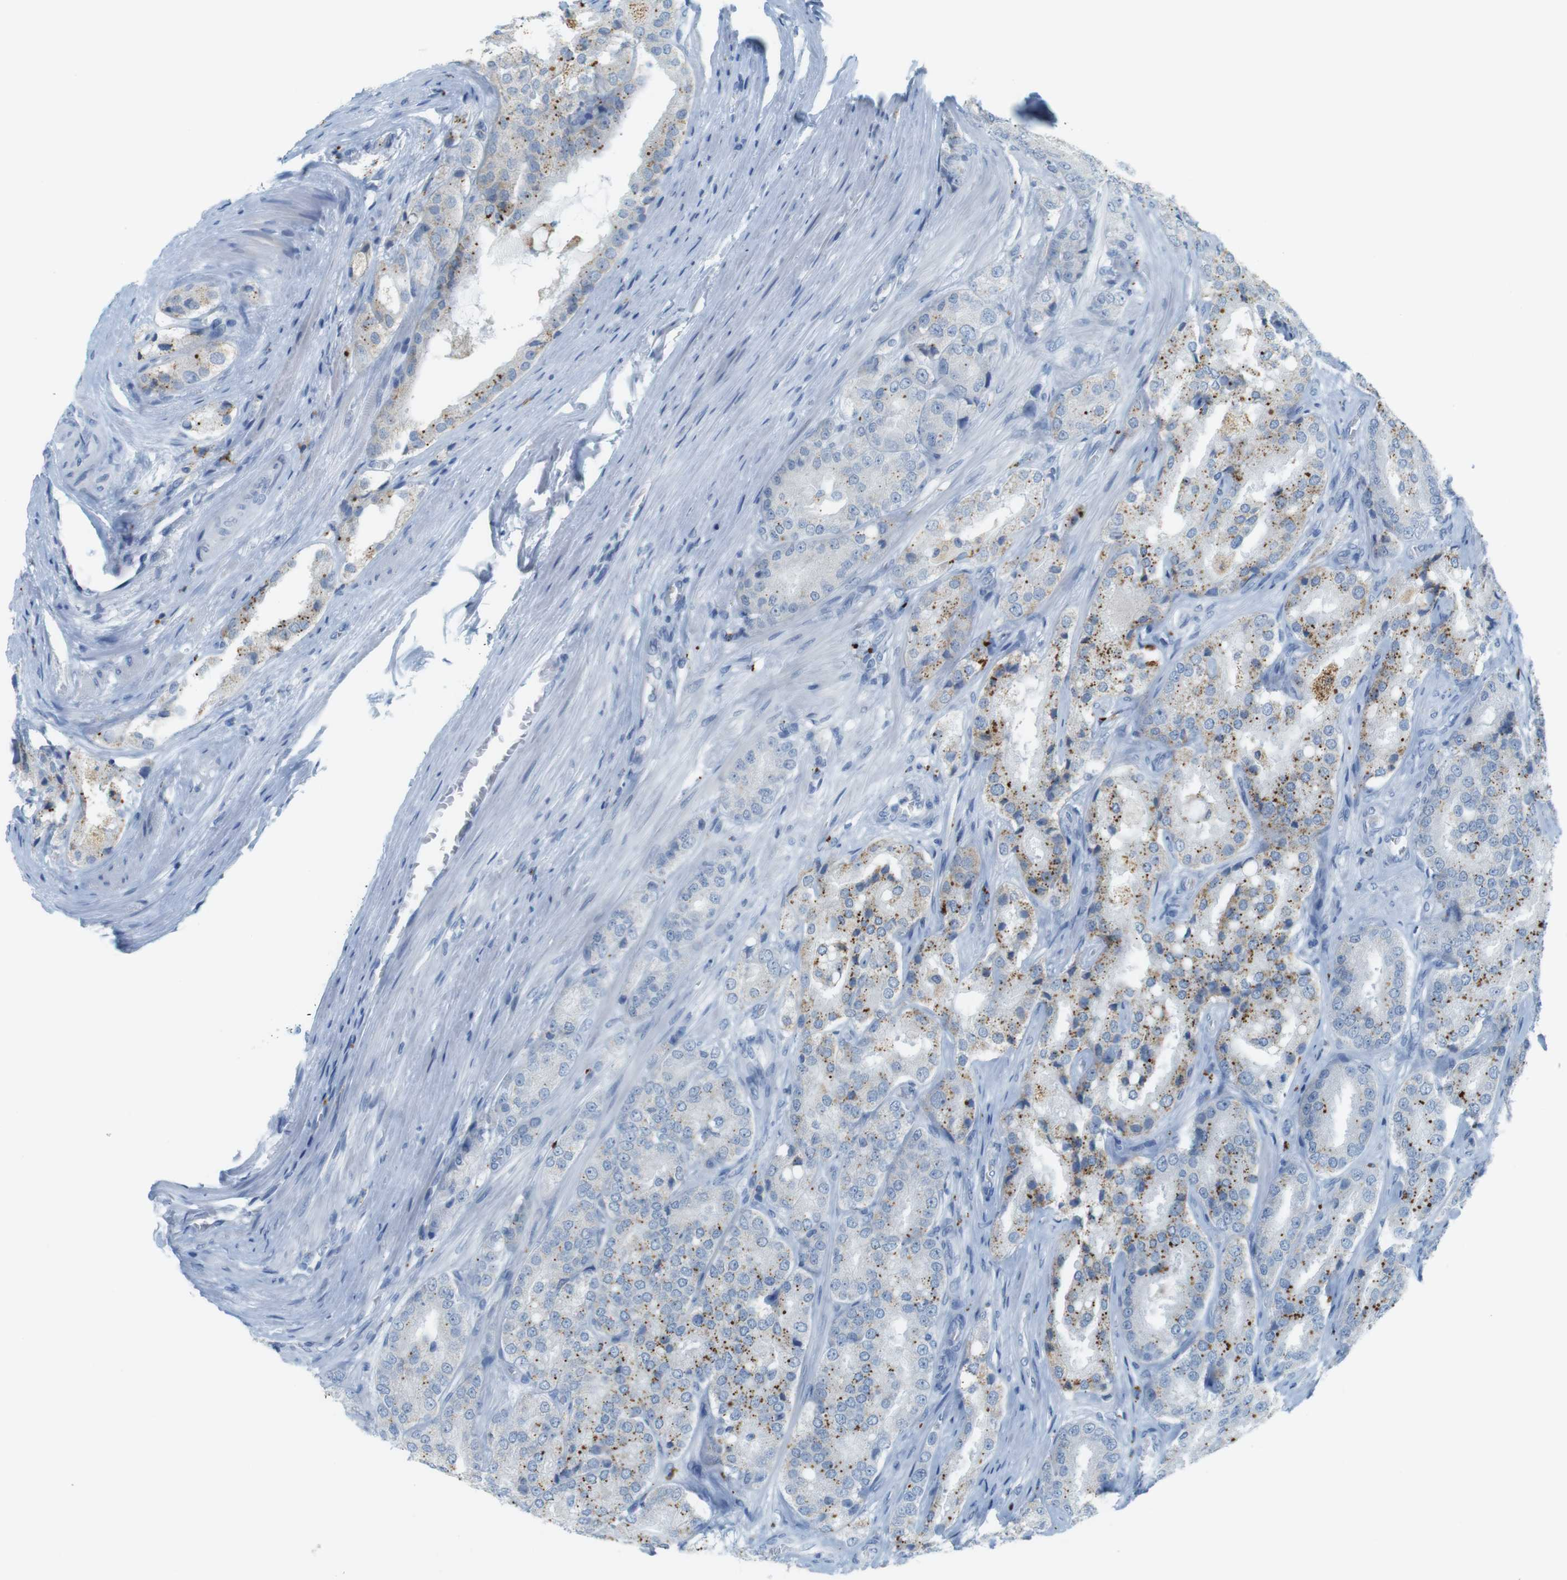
{"staining": {"intensity": "moderate", "quantity": ">75%", "location": "cytoplasmic/membranous"}, "tissue": "prostate cancer", "cell_type": "Tumor cells", "image_type": "cancer", "snomed": [{"axis": "morphology", "description": "Adenocarcinoma, High grade"}, {"axis": "topography", "description": "Prostate"}], "caption": "Prostate cancer was stained to show a protein in brown. There is medium levels of moderate cytoplasmic/membranous positivity in approximately >75% of tumor cells.", "gene": "YIPF1", "patient": {"sex": "male", "age": 65}}